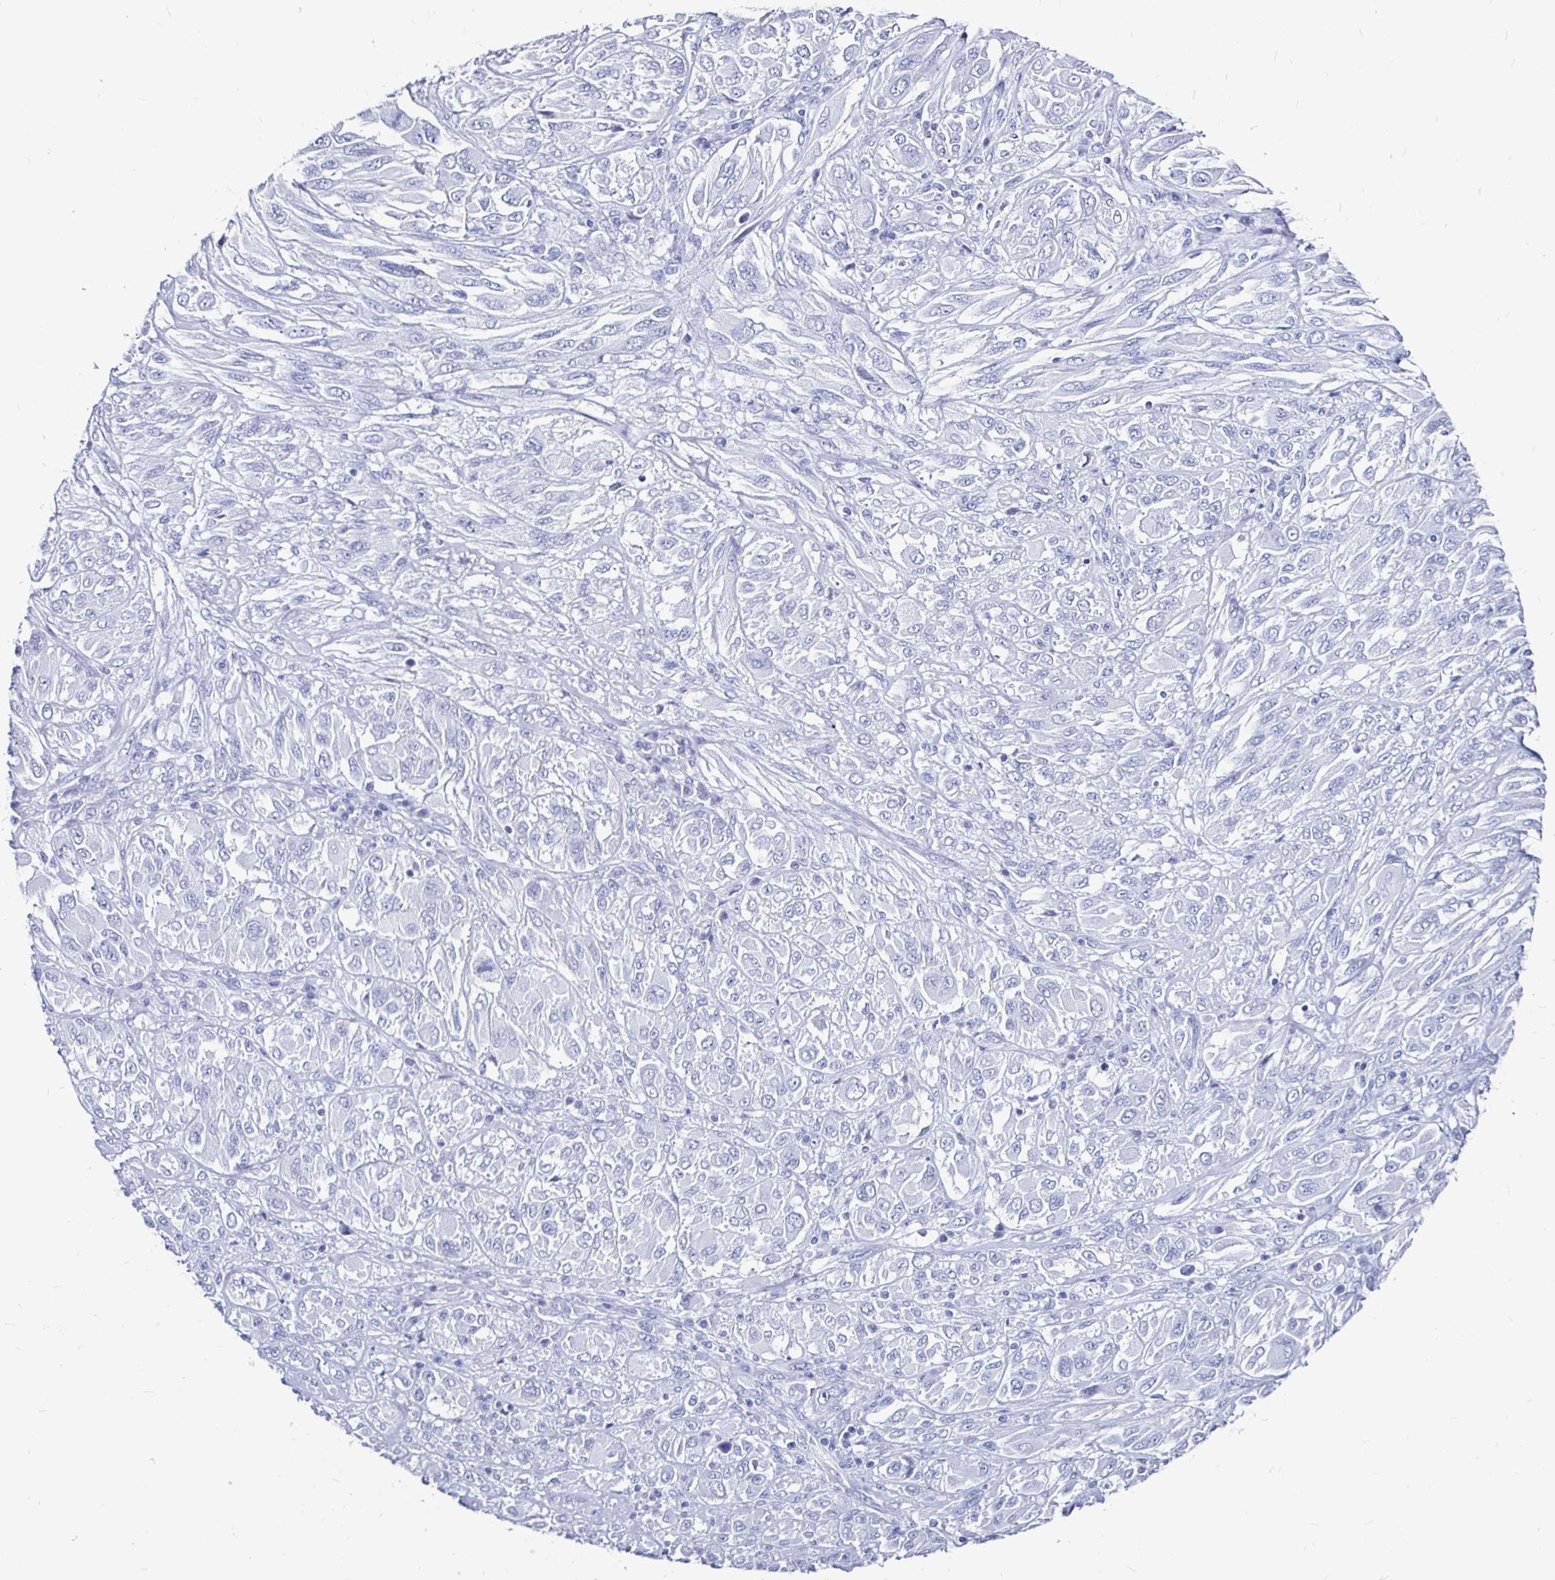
{"staining": {"intensity": "negative", "quantity": "none", "location": "none"}, "tissue": "melanoma", "cell_type": "Tumor cells", "image_type": "cancer", "snomed": [{"axis": "morphology", "description": "Malignant melanoma, NOS"}, {"axis": "topography", "description": "Skin"}], "caption": "Immunohistochemistry photomicrograph of neoplastic tissue: melanoma stained with DAB displays no significant protein expression in tumor cells.", "gene": "LUZP4", "patient": {"sex": "female", "age": 91}}